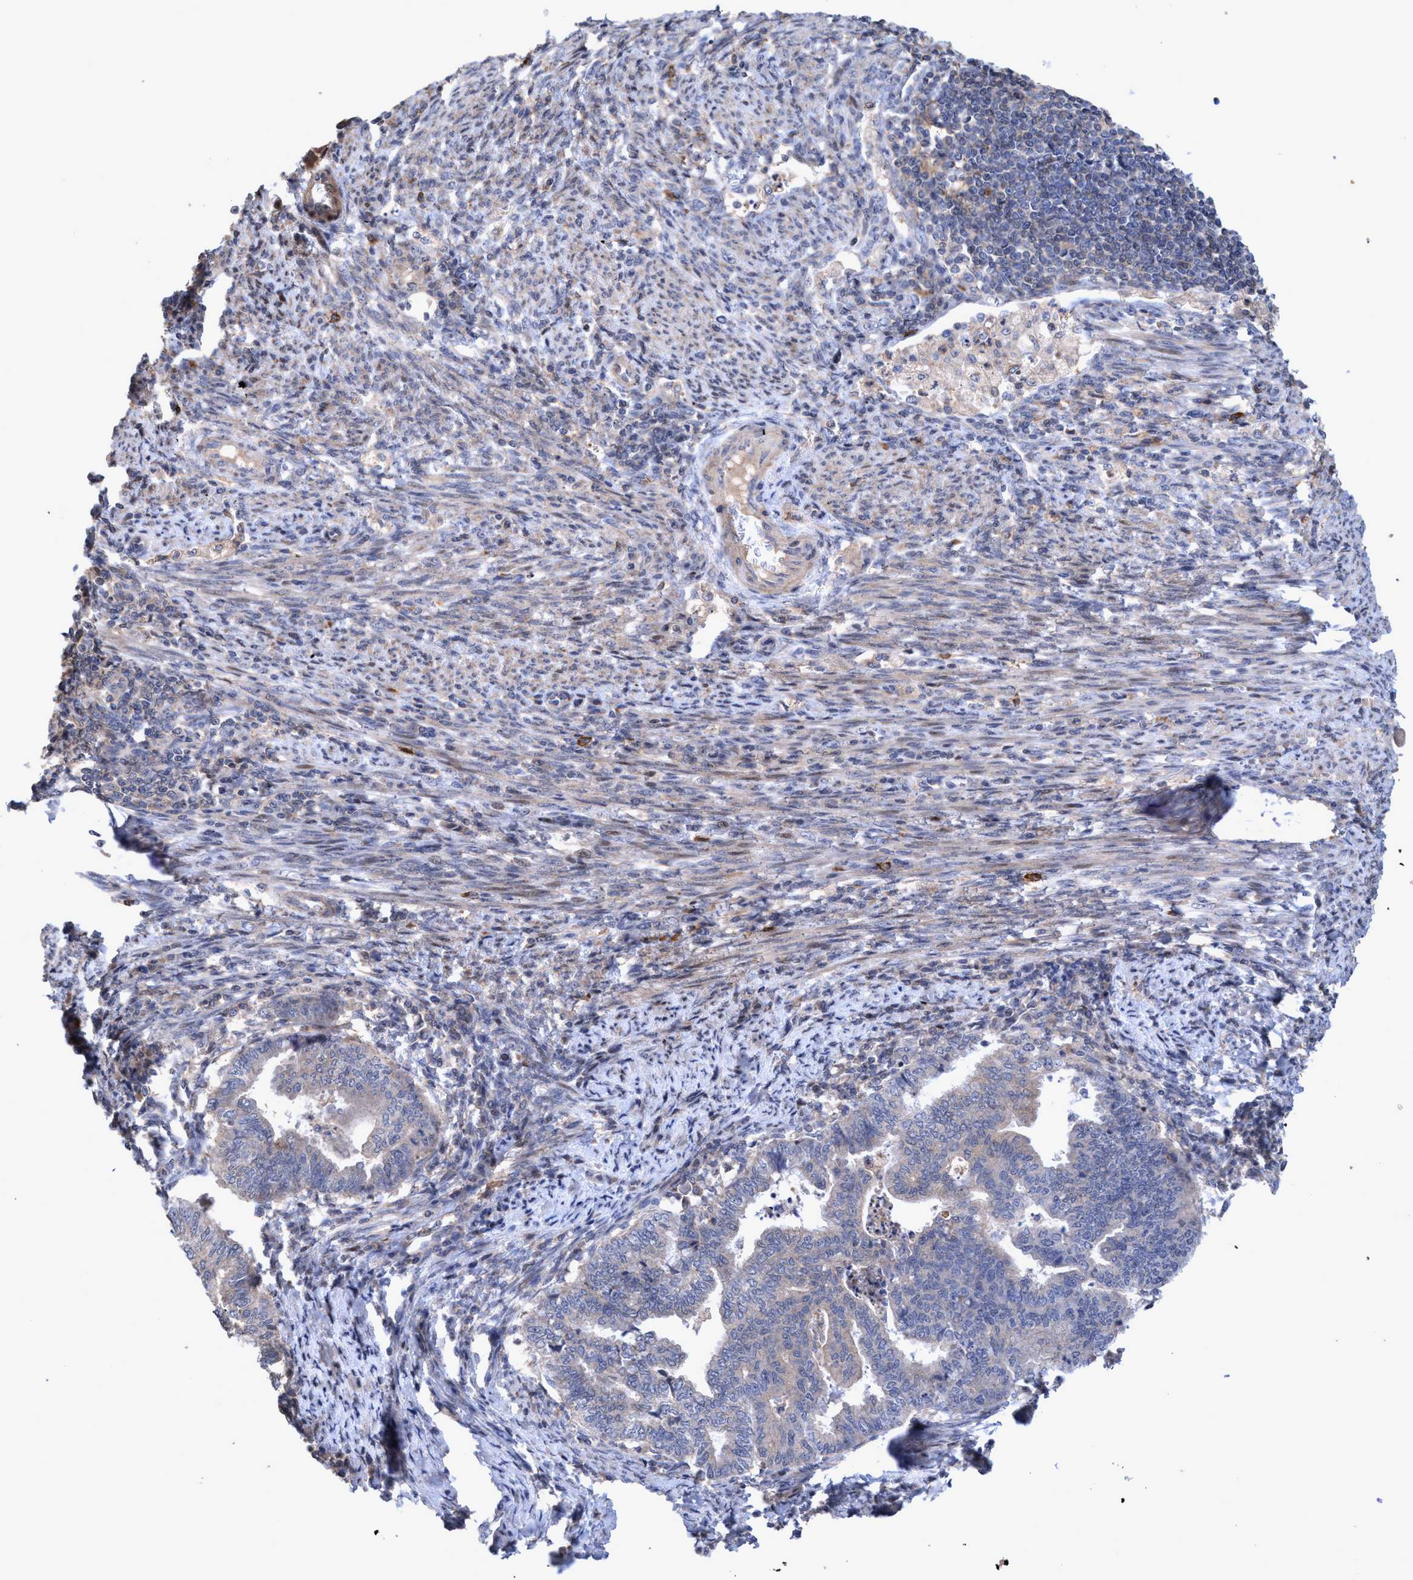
{"staining": {"intensity": "negative", "quantity": "none", "location": "none"}, "tissue": "endometrial cancer", "cell_type": "Tumor cells", "image_type": "cancer", "snomed": [{"axis": "morphology", "description": "Polyp, NOS"}, {"axis": "morphology", "description": "Adenocarcinoma, NOS"}, {"axis": "morphology", "description": "Adenoma, NOS"}, {"axis": "topography", "description": "Endometrium"}], "caption": "The IHC image has no significant positivity in tumor cells of endometrial cancer (polyp) tissue.", "gene": "ZNF677", "patient": {"sex": "female", "age": 79}}